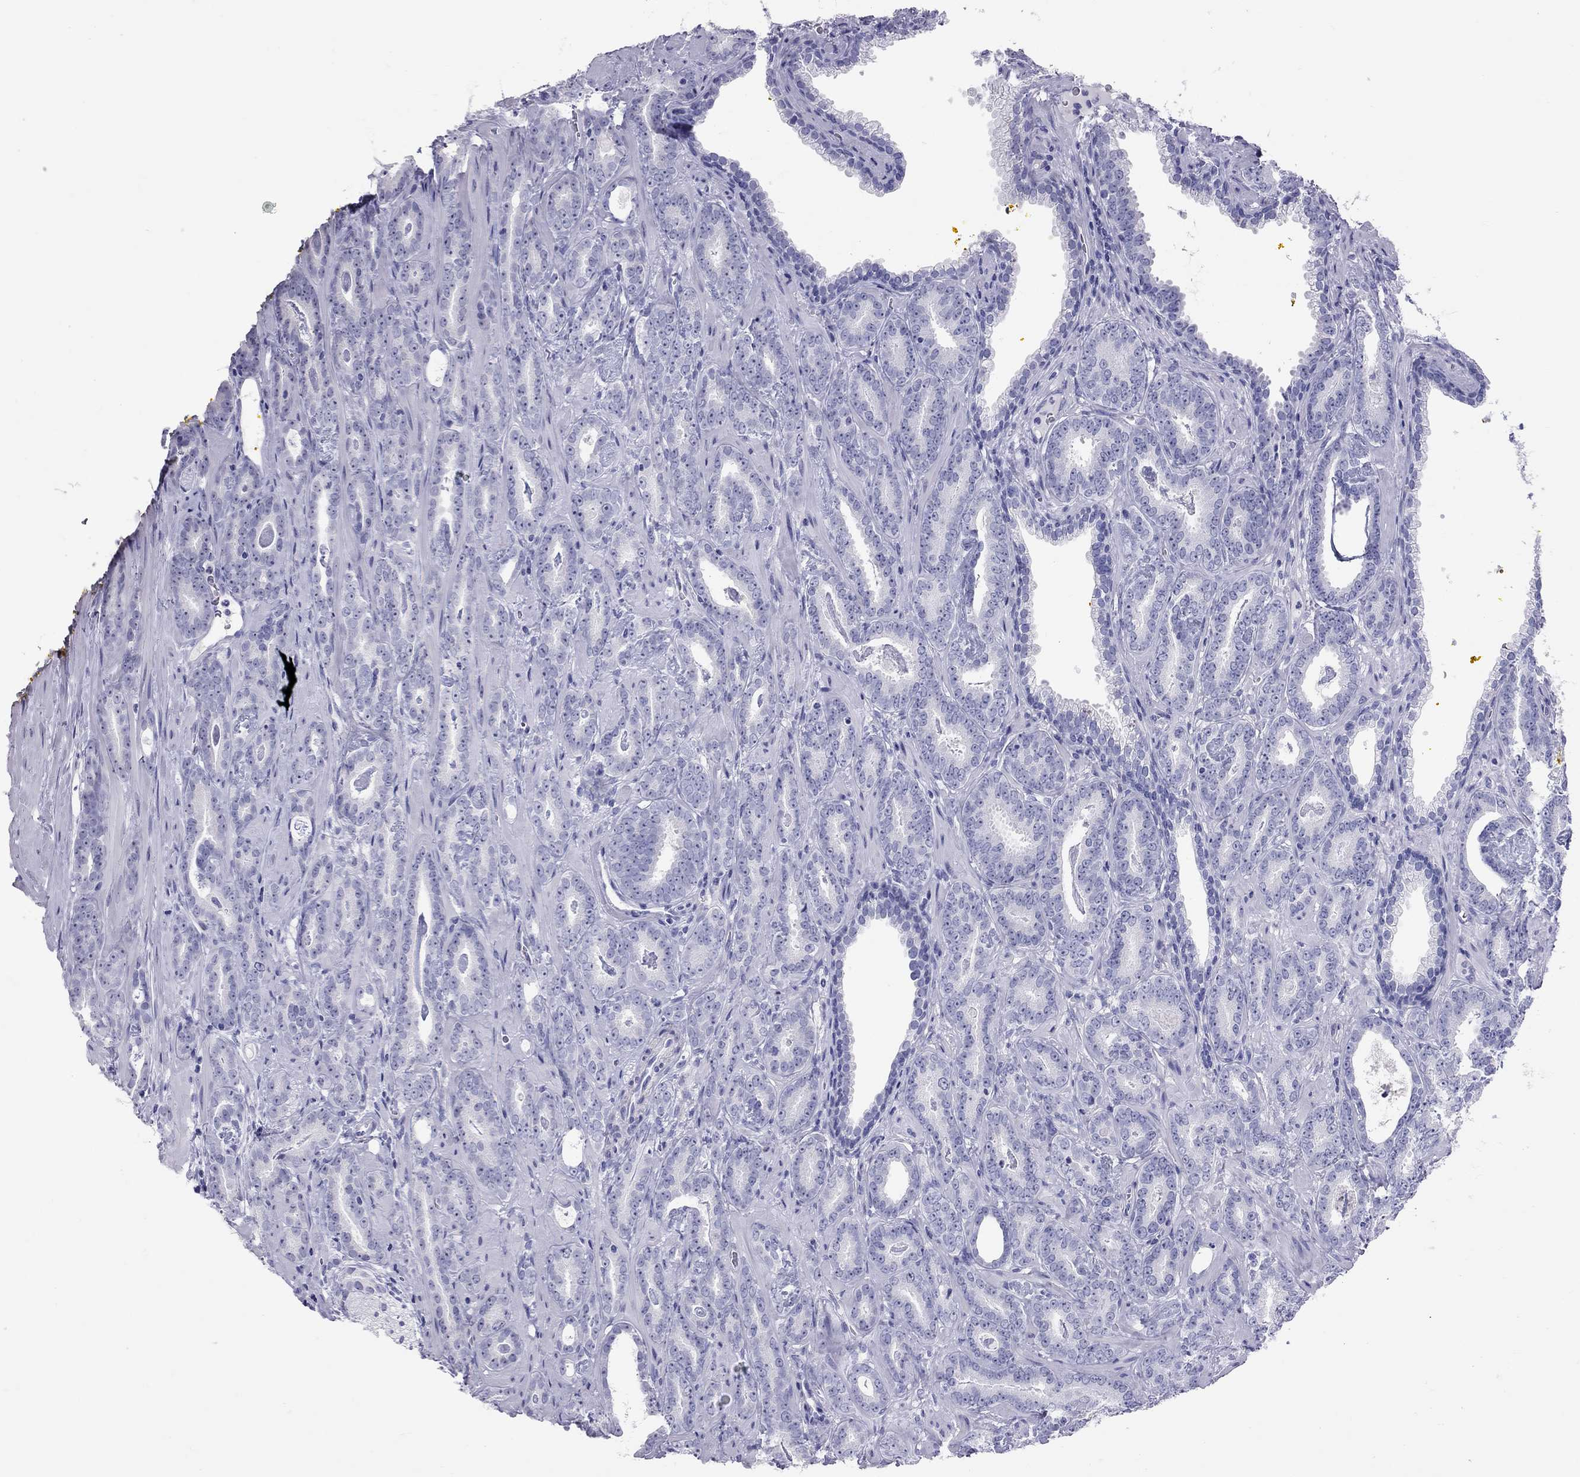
{"staining": {"intensity": "negative", "quantity": "none", "location": "none"}, "tissue": "prostate cancer", "cell_type": "Tumor cells", "image_type": "cancer", "snomed": [{"axis": "morphology", "description": "Adenocarcinoma, Medium grade"}, {"axis": "topography", "description": "Prostate and seminal vesicle, NOS"}, {"axis": "topography", "description": "Prostate"}], "caption": "High magnification brightfield microscopy of prostate cancer stained with DAB (brown) and counterstained with hematoxylin (blue): tumor cells show no significant expression. (DAB immunohistochemistry (IHC) with hematoxylin counter stain).", "gene": "STAG3", "patient": {"sex": "male", "age": 54}}